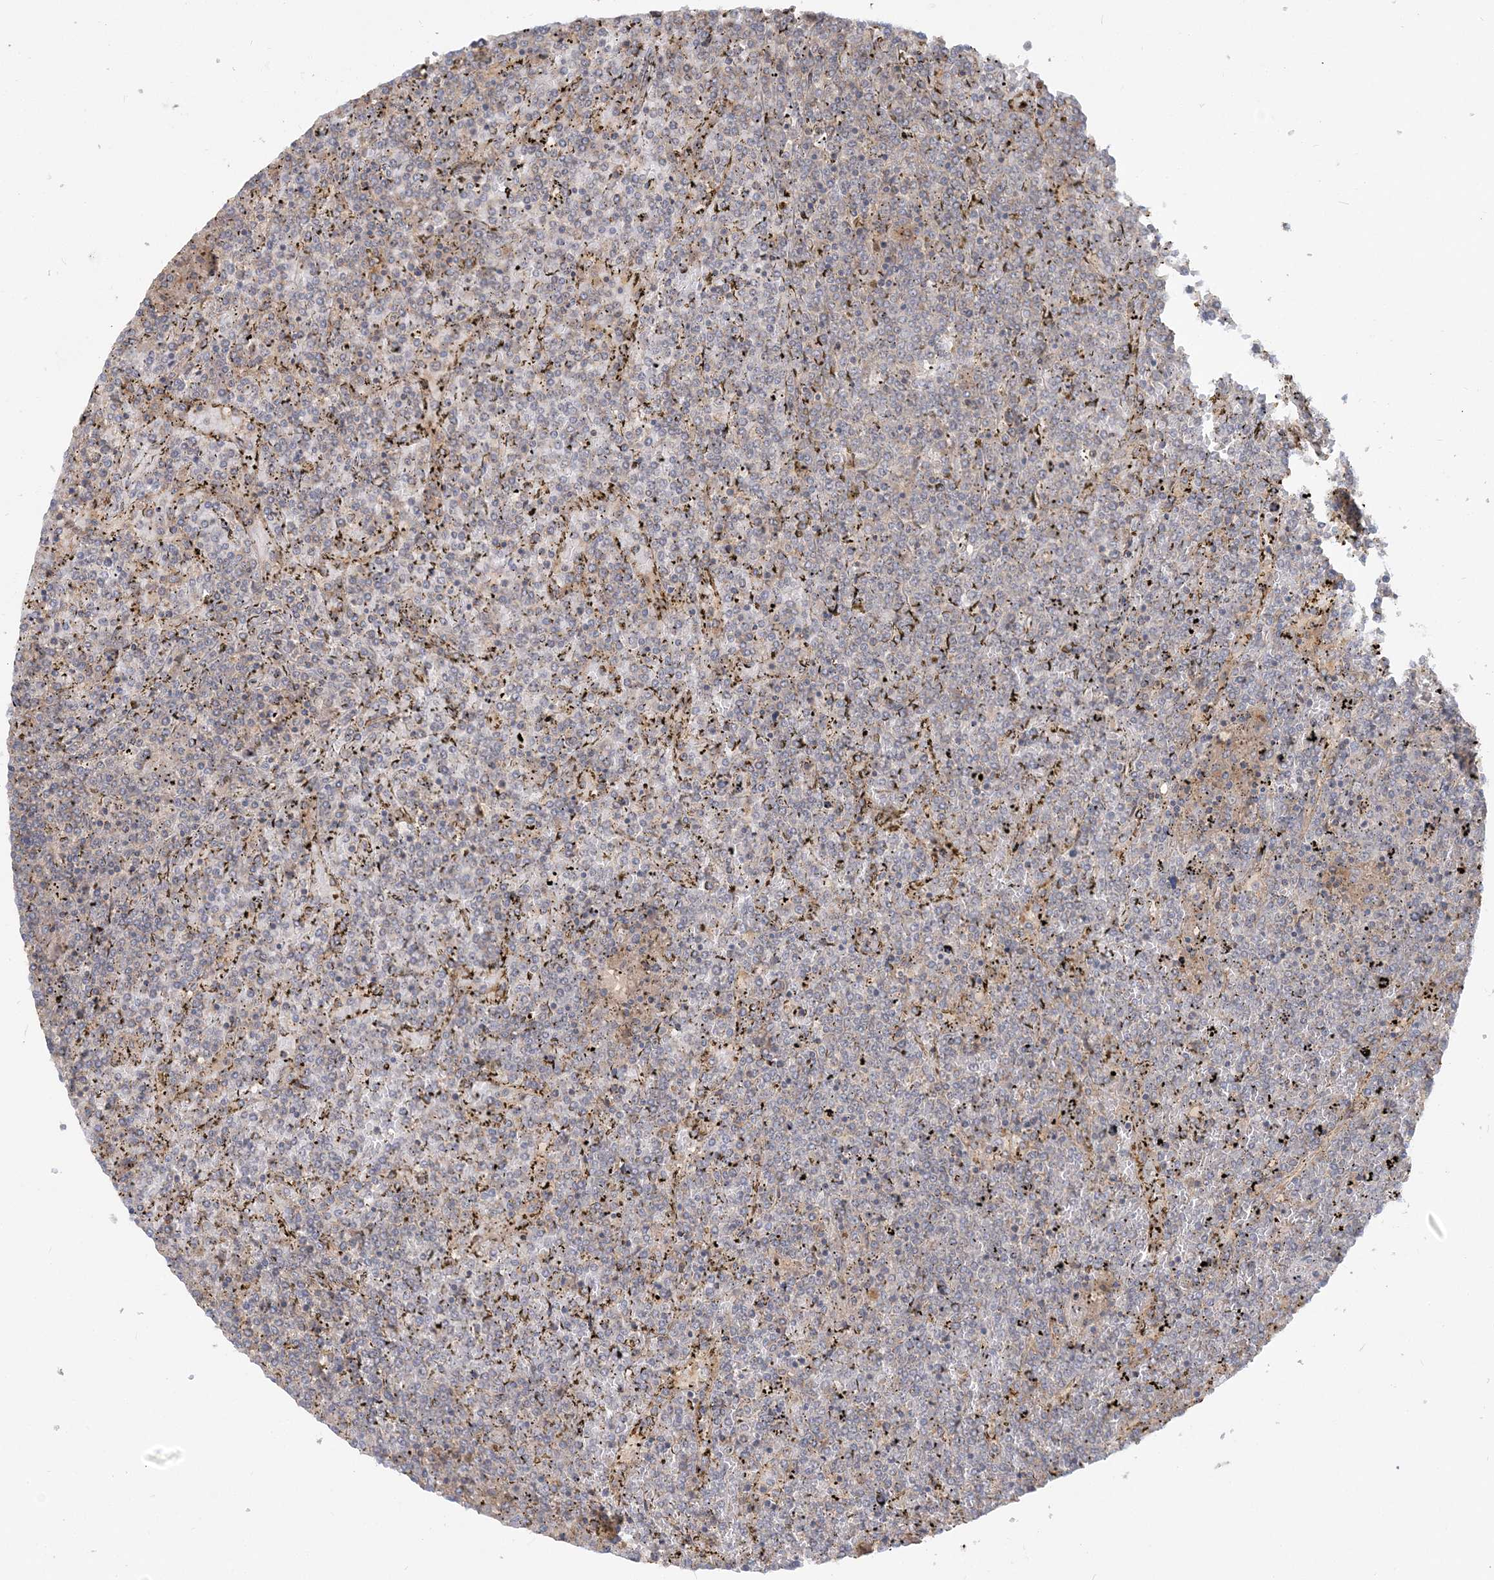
{"staining": {"intensity": "negative", "quantity": "none", "location": "none"}, "tissue": "lymphoma", "cell_type": "Tumor cells", "image_type": "cancer", "snomed": [{"axis": "morphology", "description": "Malignant lymphoma, non-Hodgkin's type, Low grade"}, {"axis": "topography", "description": "Spleen"}], "caption": "The image shows no significant expression in tumor cells of lymphoma.", "gene": "AP1AR", "patient": {"sex": "female", "age": 19}}